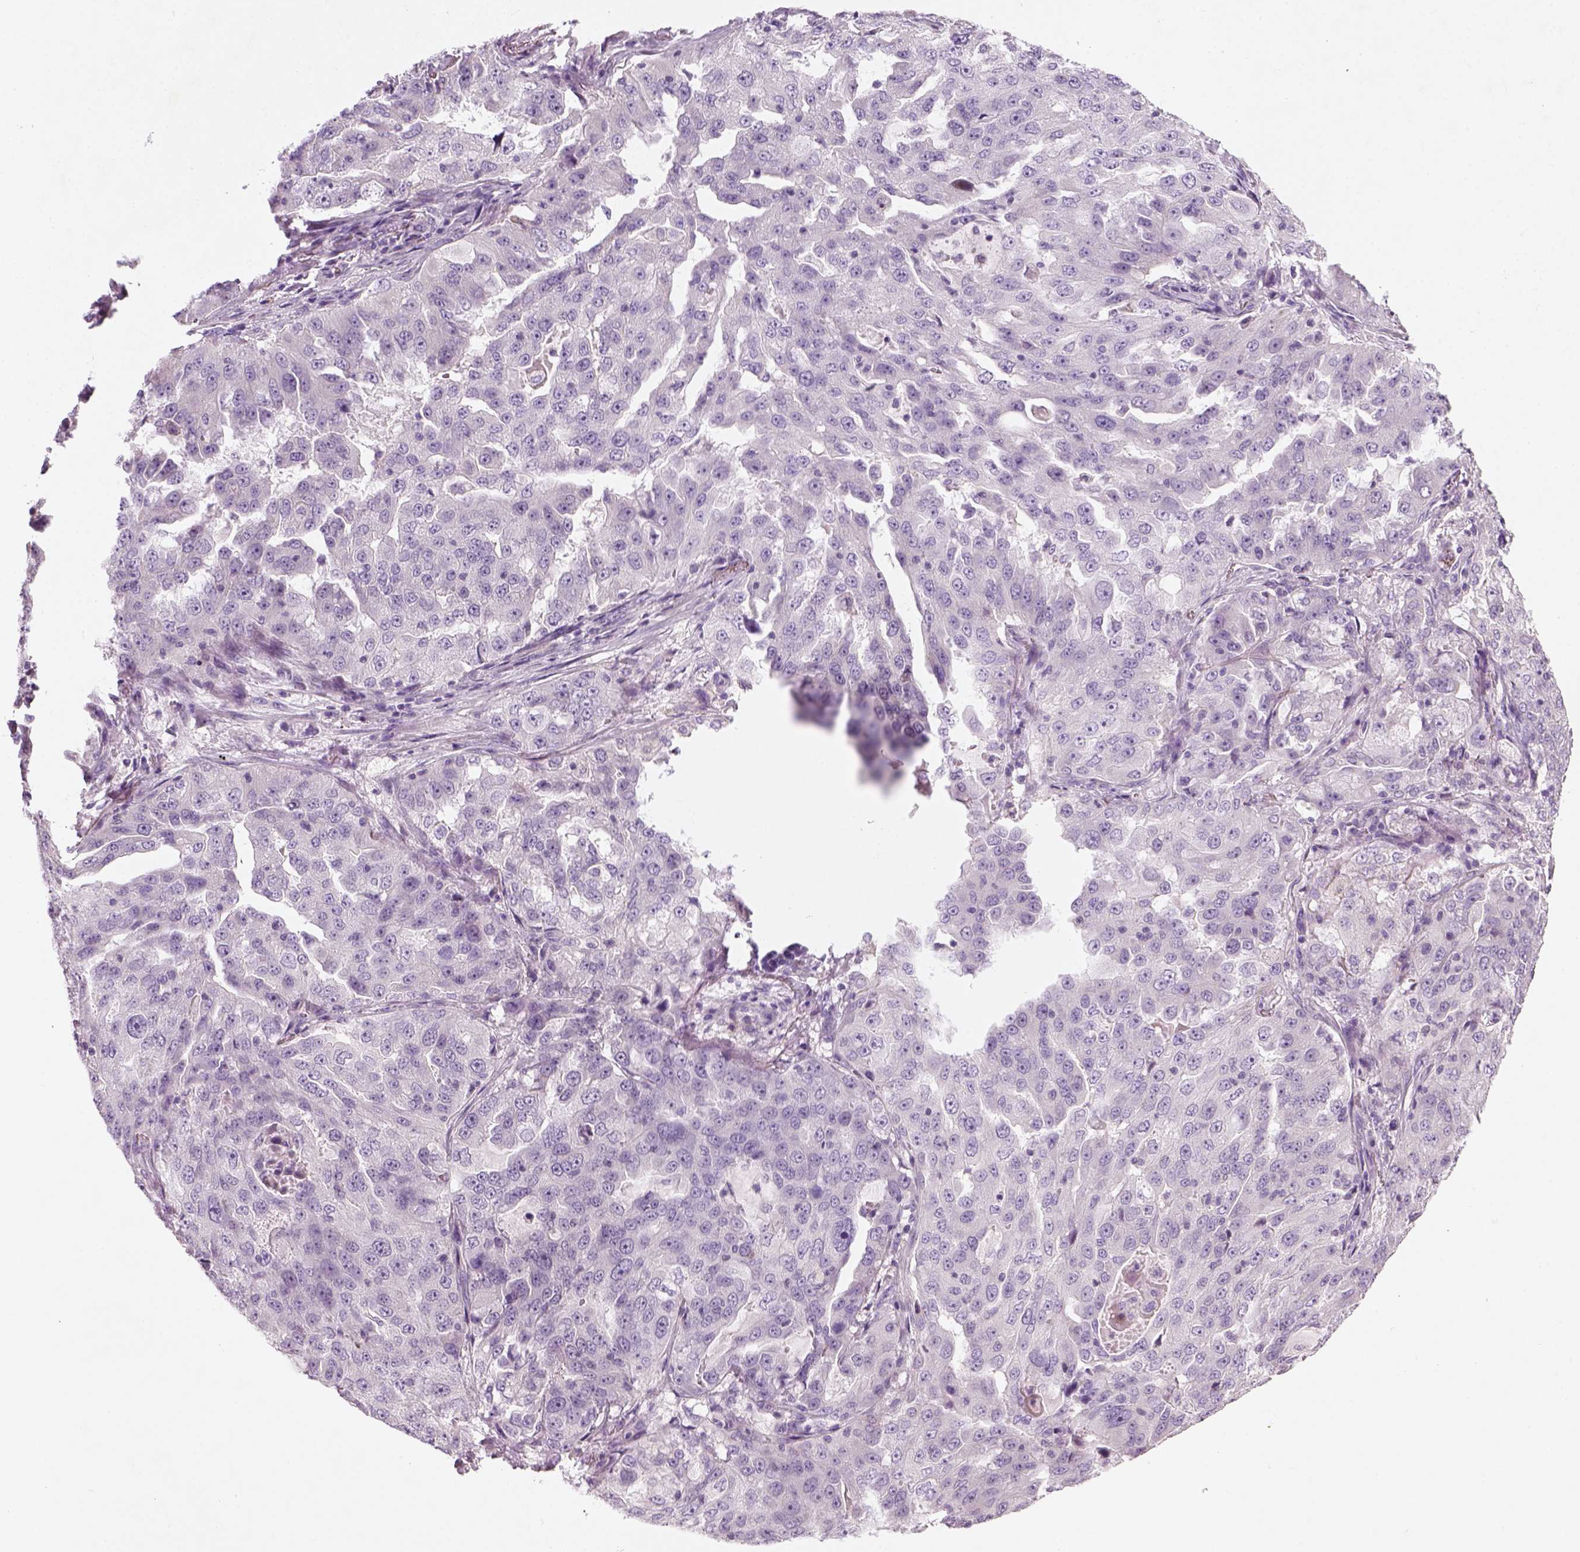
{"staining": {"intensity": "negative", "quantity": "none", "location": "none"}, "tissue": "lung cancer", "cell_type": "Tumor cells", "image_type": "cancer", "snomed": [{"axis": "morphology", "description": "Adenocarcinoma, NOS"}, {"axis": "topography", "description": "Lung"}], "caption": "Immunohistochemistry (IHC) histopathology image of lung cancer (adenocarcinoma) stained for a protein (brown), which displays no staining in tumor cells. (Immunohistochemistry, brightfield microscopy, high magnification).", "gene": "NUDT6", "patient": {"sex": "female", "age": 61}}